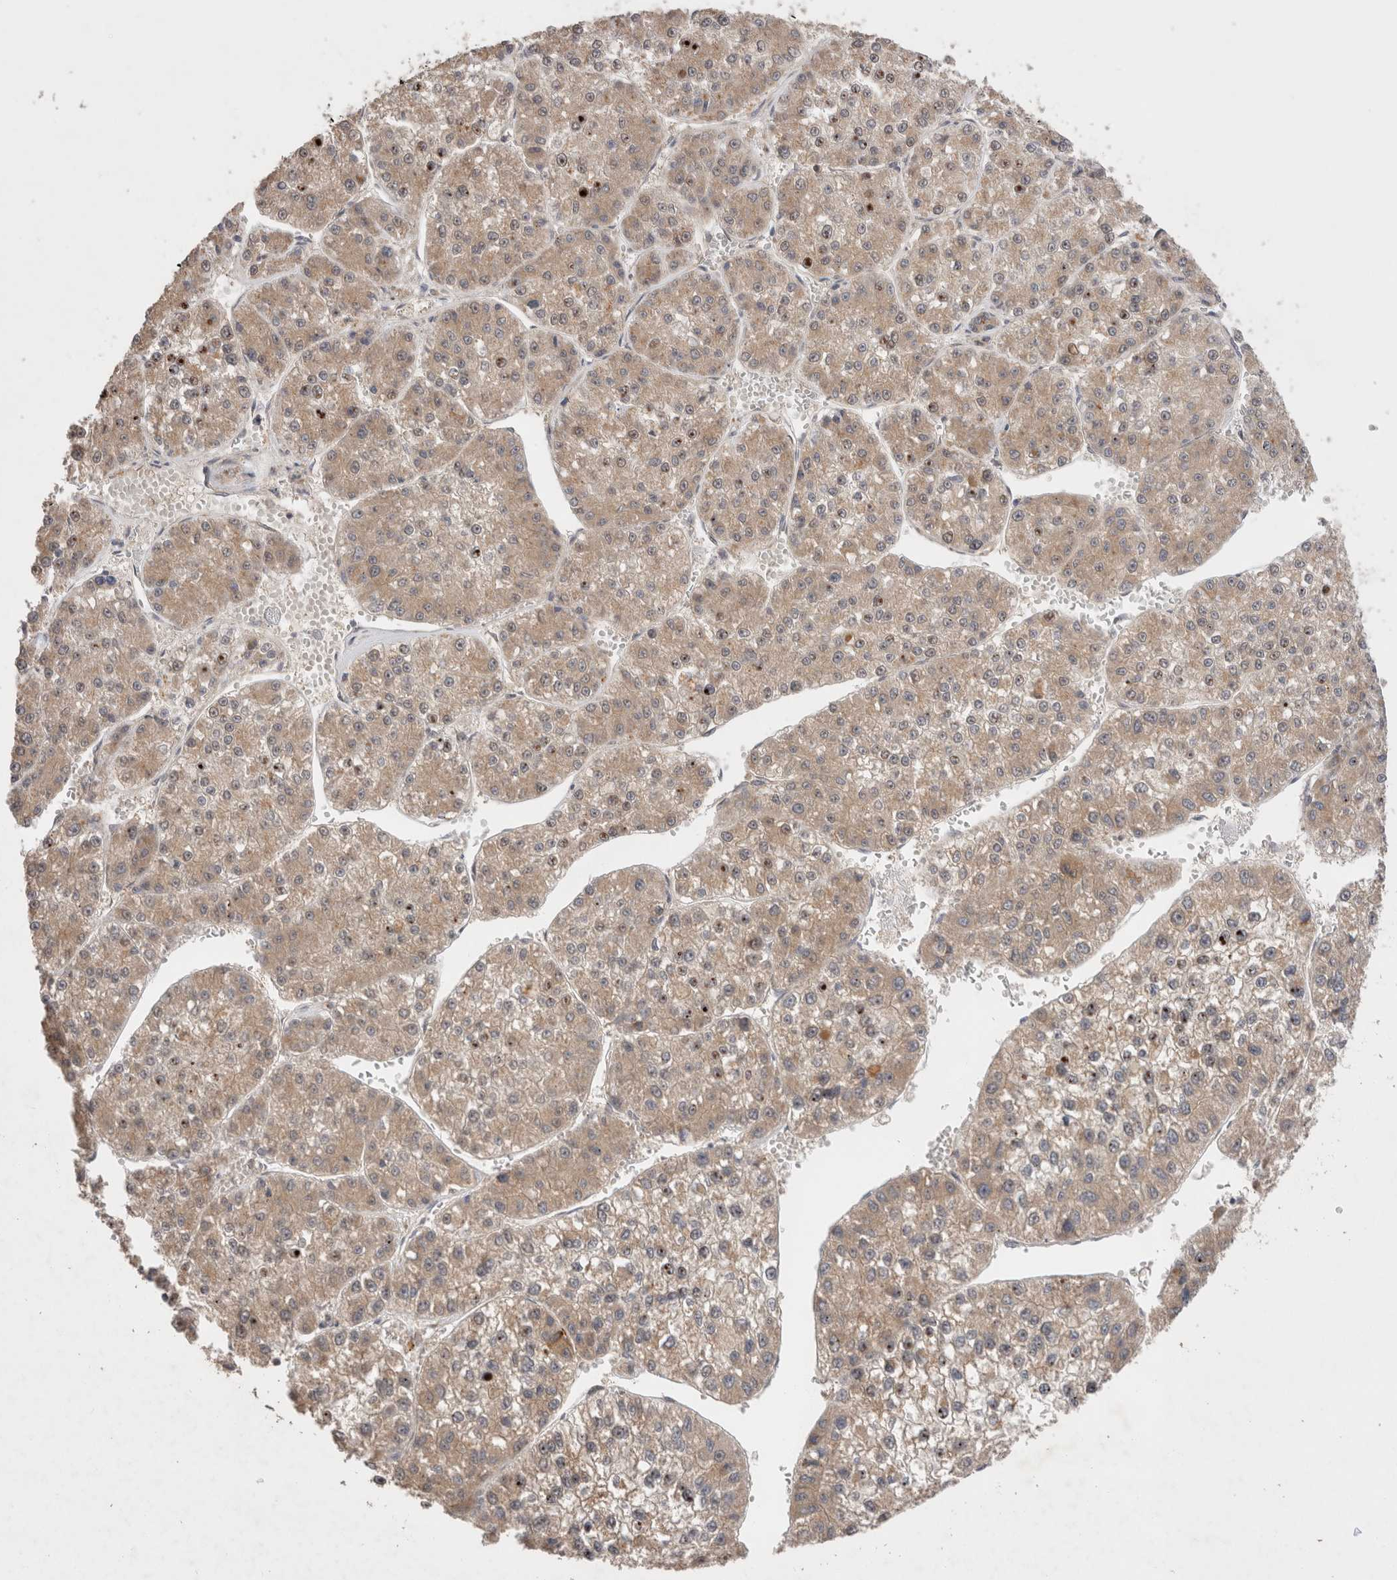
{"staining": {"intensity": "weak", "quantity": ">75%", "location": "cytoplasmic/membranous"}, "tissue": "liver cancer", "cell_type": "Tumor cells", "image_type": "cancer", "snomed": [{"axis": "morphology", "description": "Carcinoma, Hepatocellular, NOS"}, {"axis": "topography", "description": "Liver"}], "caption": "Liver hepatocellular carcinoma tissue shows weak cytoplasmic/membranous expression in approximately >75% of tumor cells", "gene": "SLC29A1", "patient": {"sex": "female", "age": 73}}